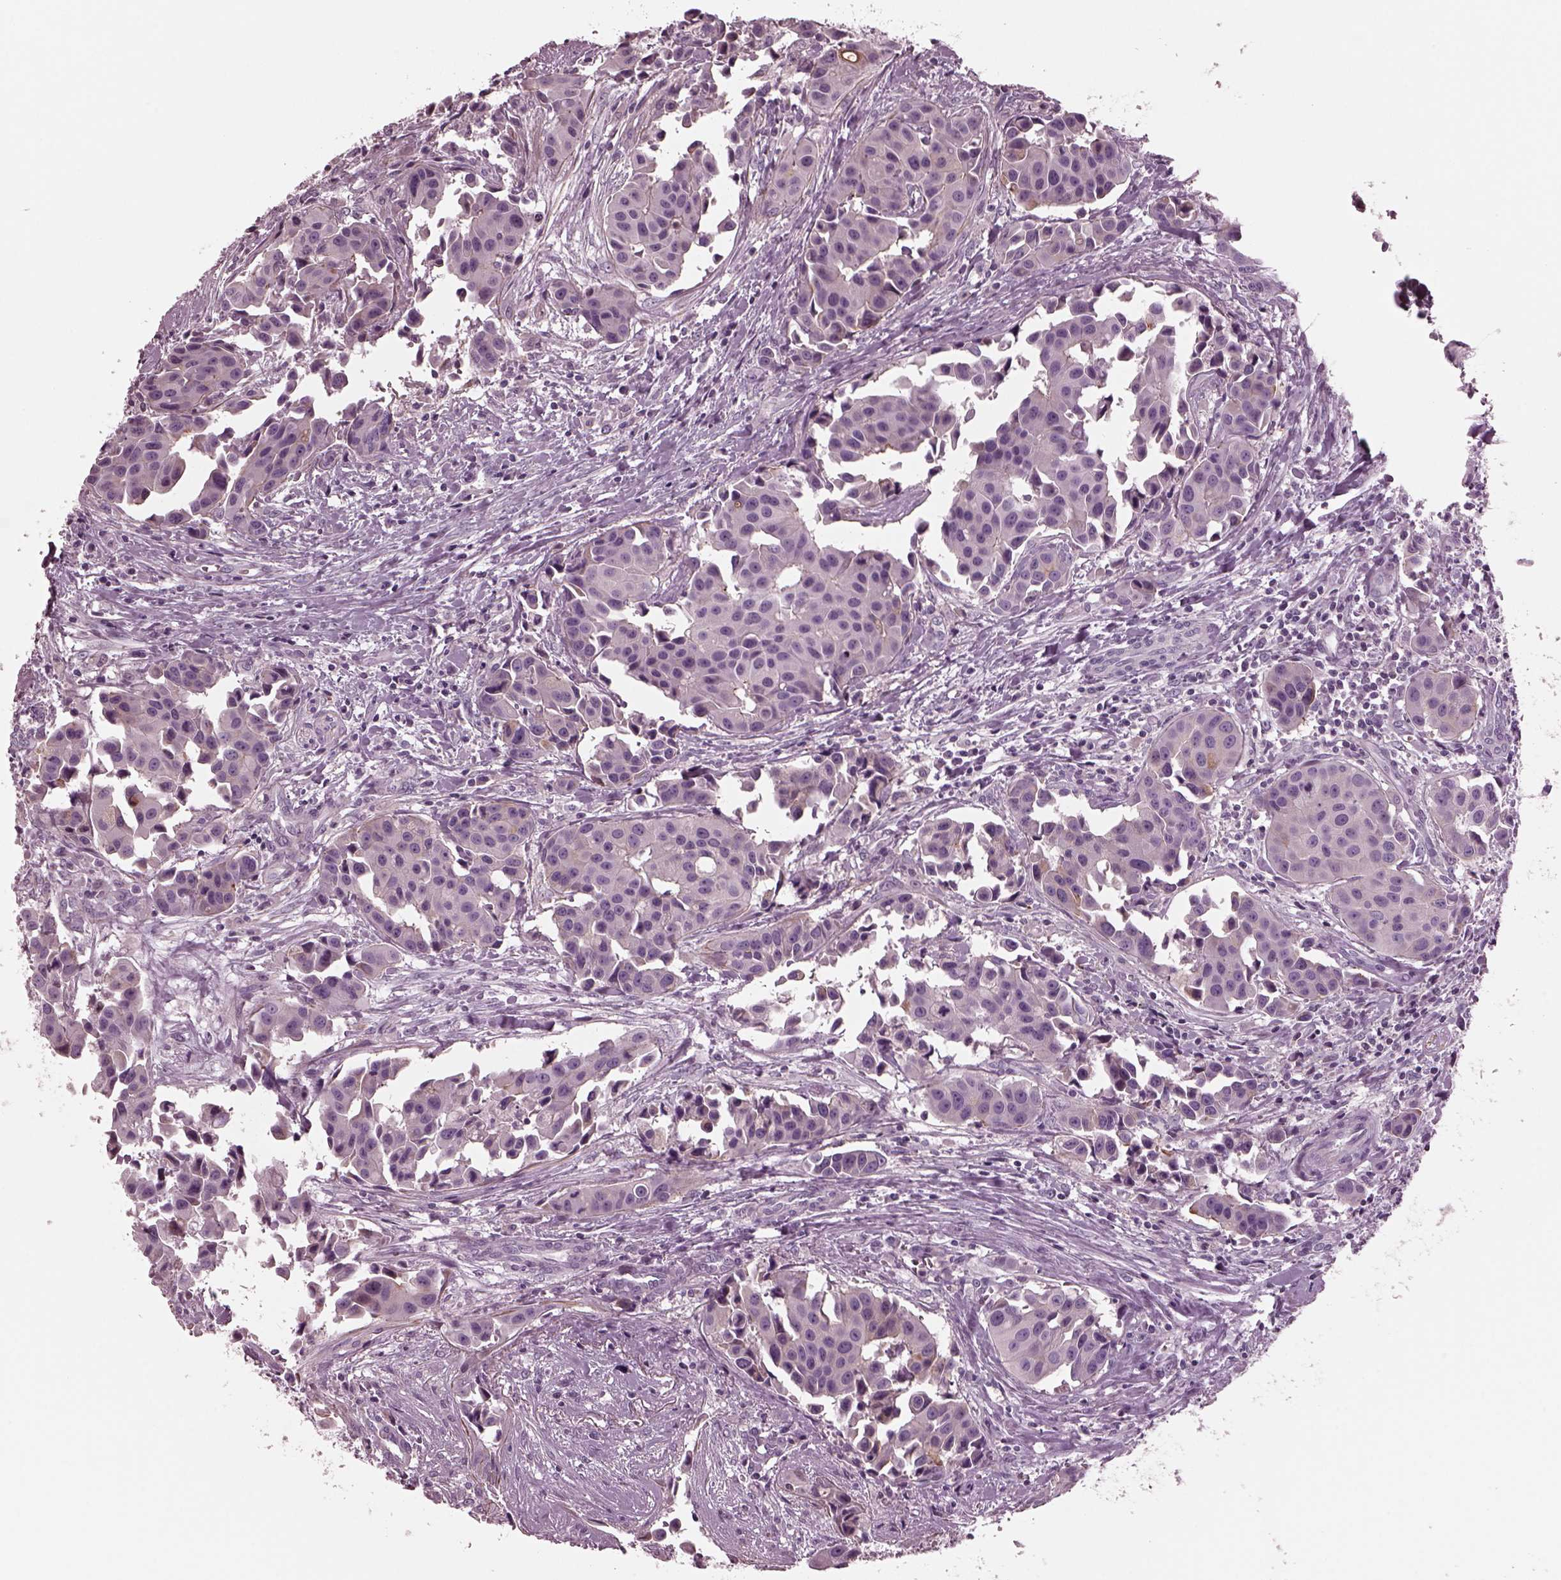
{"staining": {"intensity": "negative", "quantity": "none", "location": "none"}, "tissue": "head and neck cancer", "cell_type": "Tumor cells", "image_type": "cancer", "snomed": [{"axis": "morphology", "description": "Adenocarcinoma, NOS"}, {"axis": "topography", "description": "Head-Neck"}], "caption": "This is an immunohistochemistry (IHC) micrograph of head and neck cancer. There is no expression in tumor cells.", "gene": "GDF11", "patient": {"sex": "male", "age": 76}}